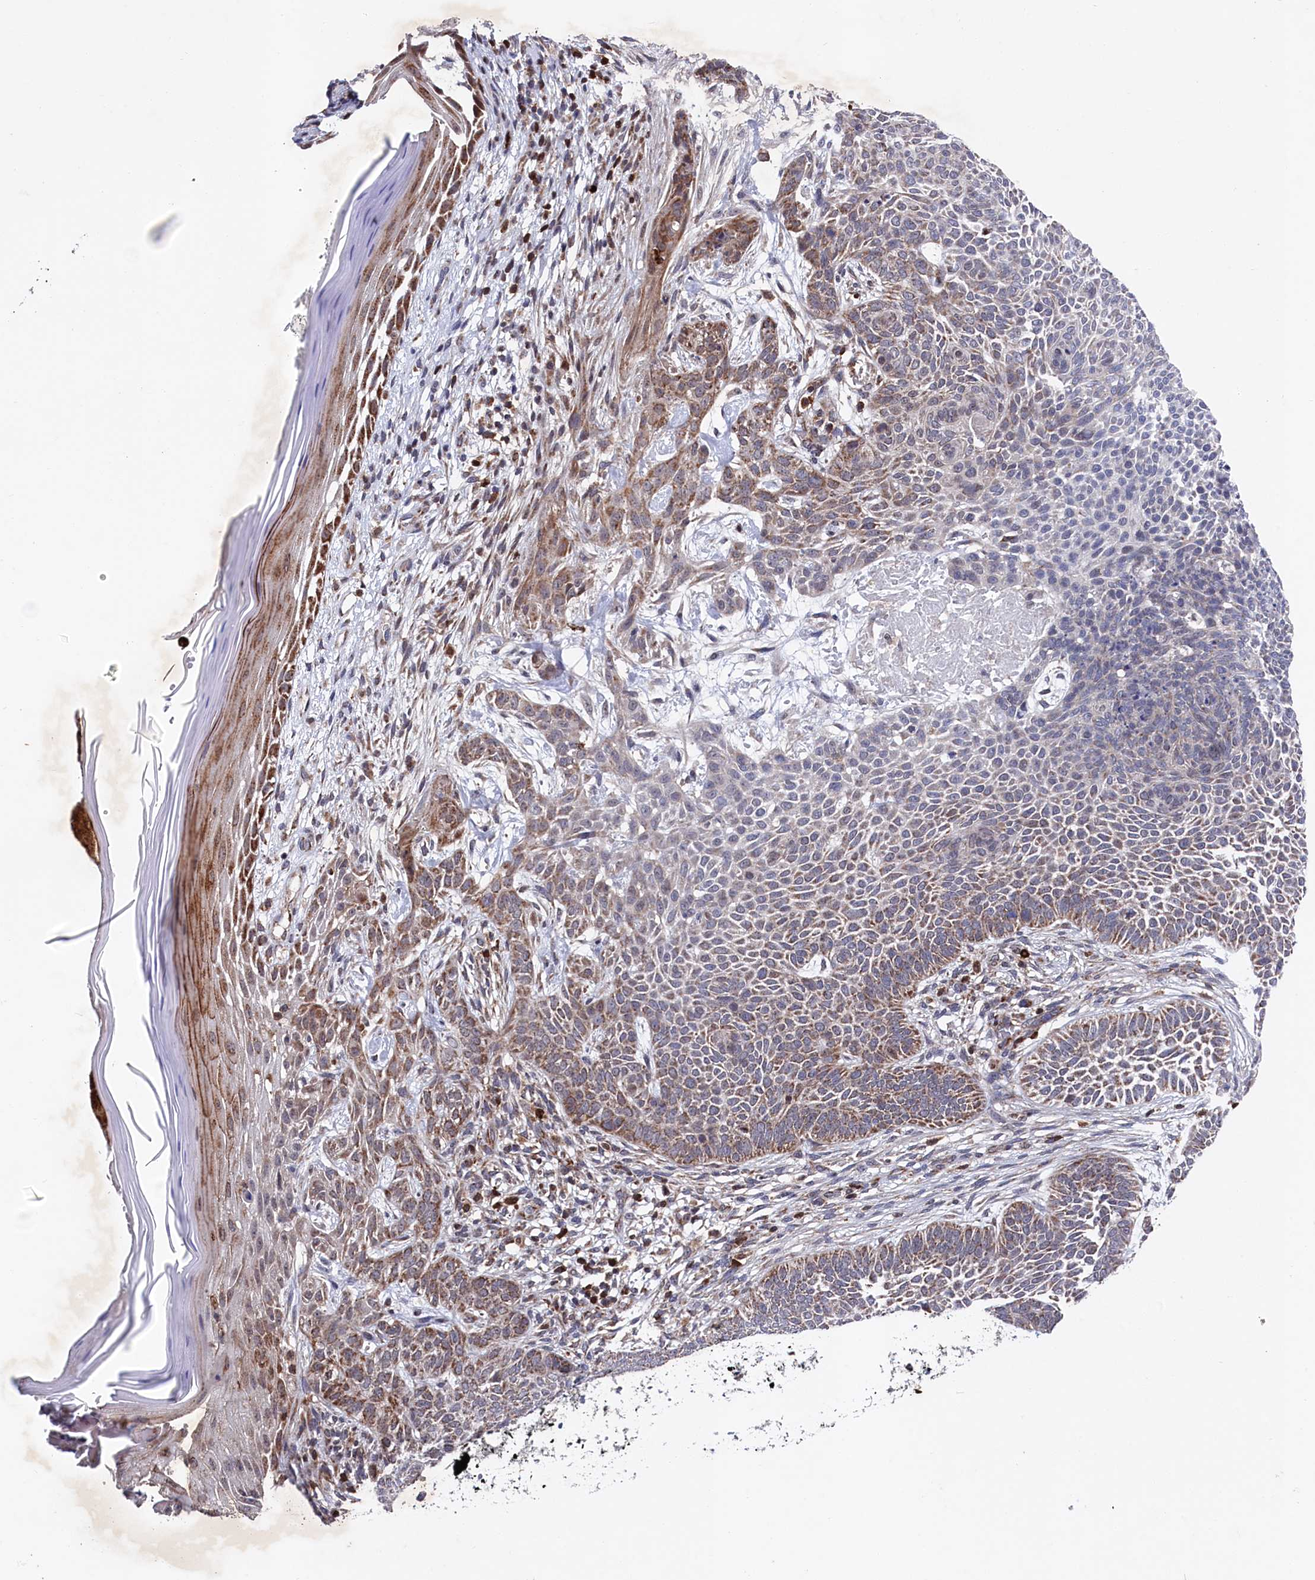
{"staining": {"intensity": "moderate", "quantity": "25%-75%", "location": "cytoplasmic/membranous"}, "tissue": "skin cancer", "cell_type": "Tumor cells", "image_type": "cancer", "snomed": [{"axis": "morphology", "description": "Basal cell carcinoma"}, {"axis": "topography", "description": "Skin"}], "caption": "The photomicrograph displays staining of skin basal cell carcinoma, revealing moderate cytoplasmic/membranous protein expression (brown color) within tumor cells. Using DAB (3,3'-diaminobenzidine) (brown) and hematoxylin (blue) stains, captured at high magnification using brightfield microscopy.", "gene": "CHCHD1", "patient": {"sex": "male", "age": 85}}